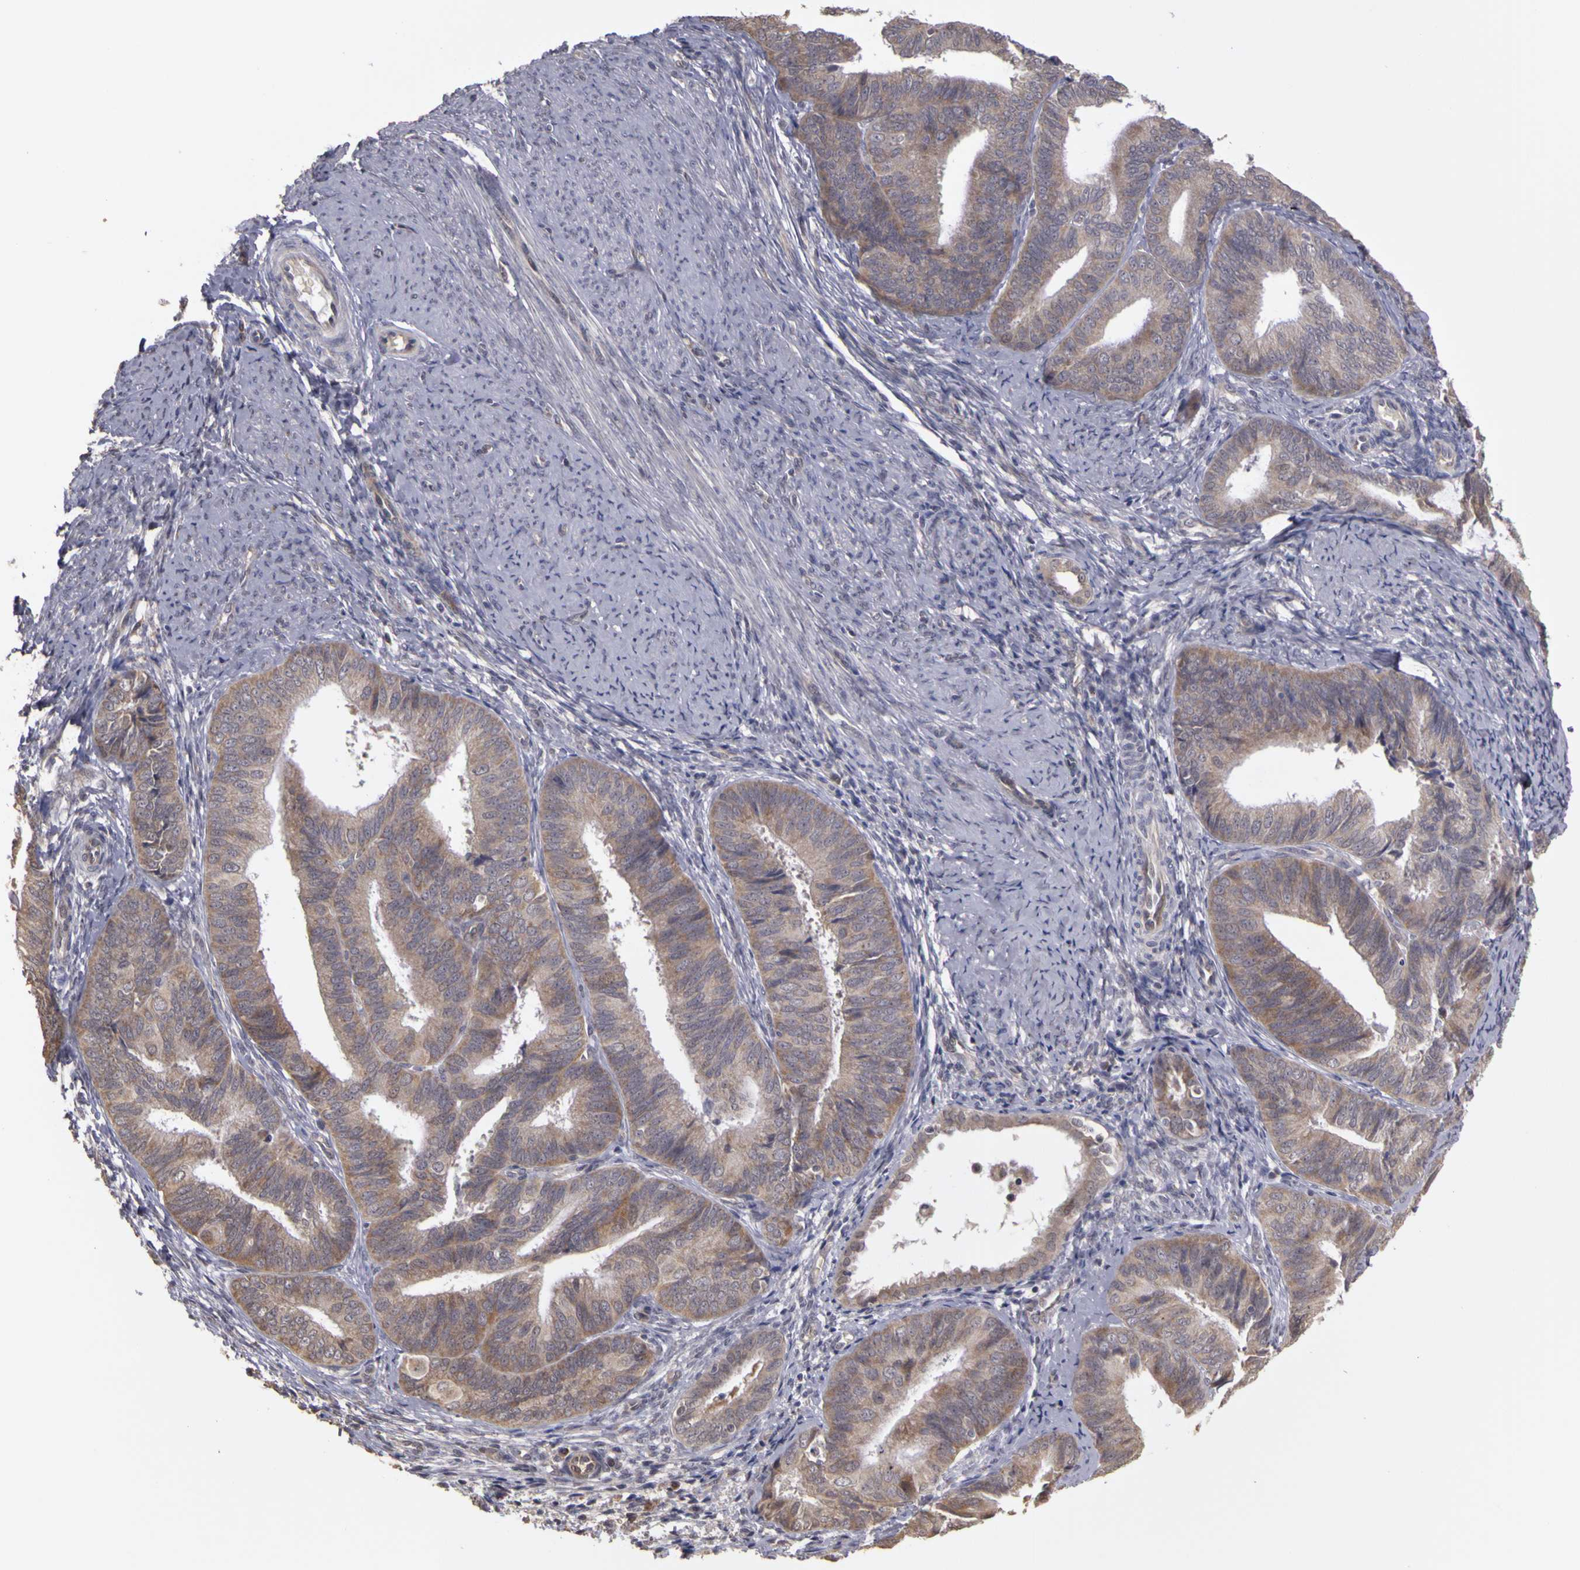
{"staining": {"intensity": "moderate", "quantity": "<25%", "location": "cytoplasmic/membranous"}, "tissue": "endometrial cancer", "cell_type": "Tumor cells", "image_type": "cancer", "snomed": [{"axis": "morphology", "description": "Adenocarcinoma, NOS"}, {"axis": "topography", "description": "Endometrium"}], "caption": "This photomicrograph shows endometrial cancer (adenocarcinoma) stained with immunohistochemistry to label a protein in brown. The cytoplasmic/membranous of tumor cells show moderate positivity for the protein. Nuclei are counter-stained blue.", "gene": "FRMD7", "patient": {"sex": "female", "age": 63}}